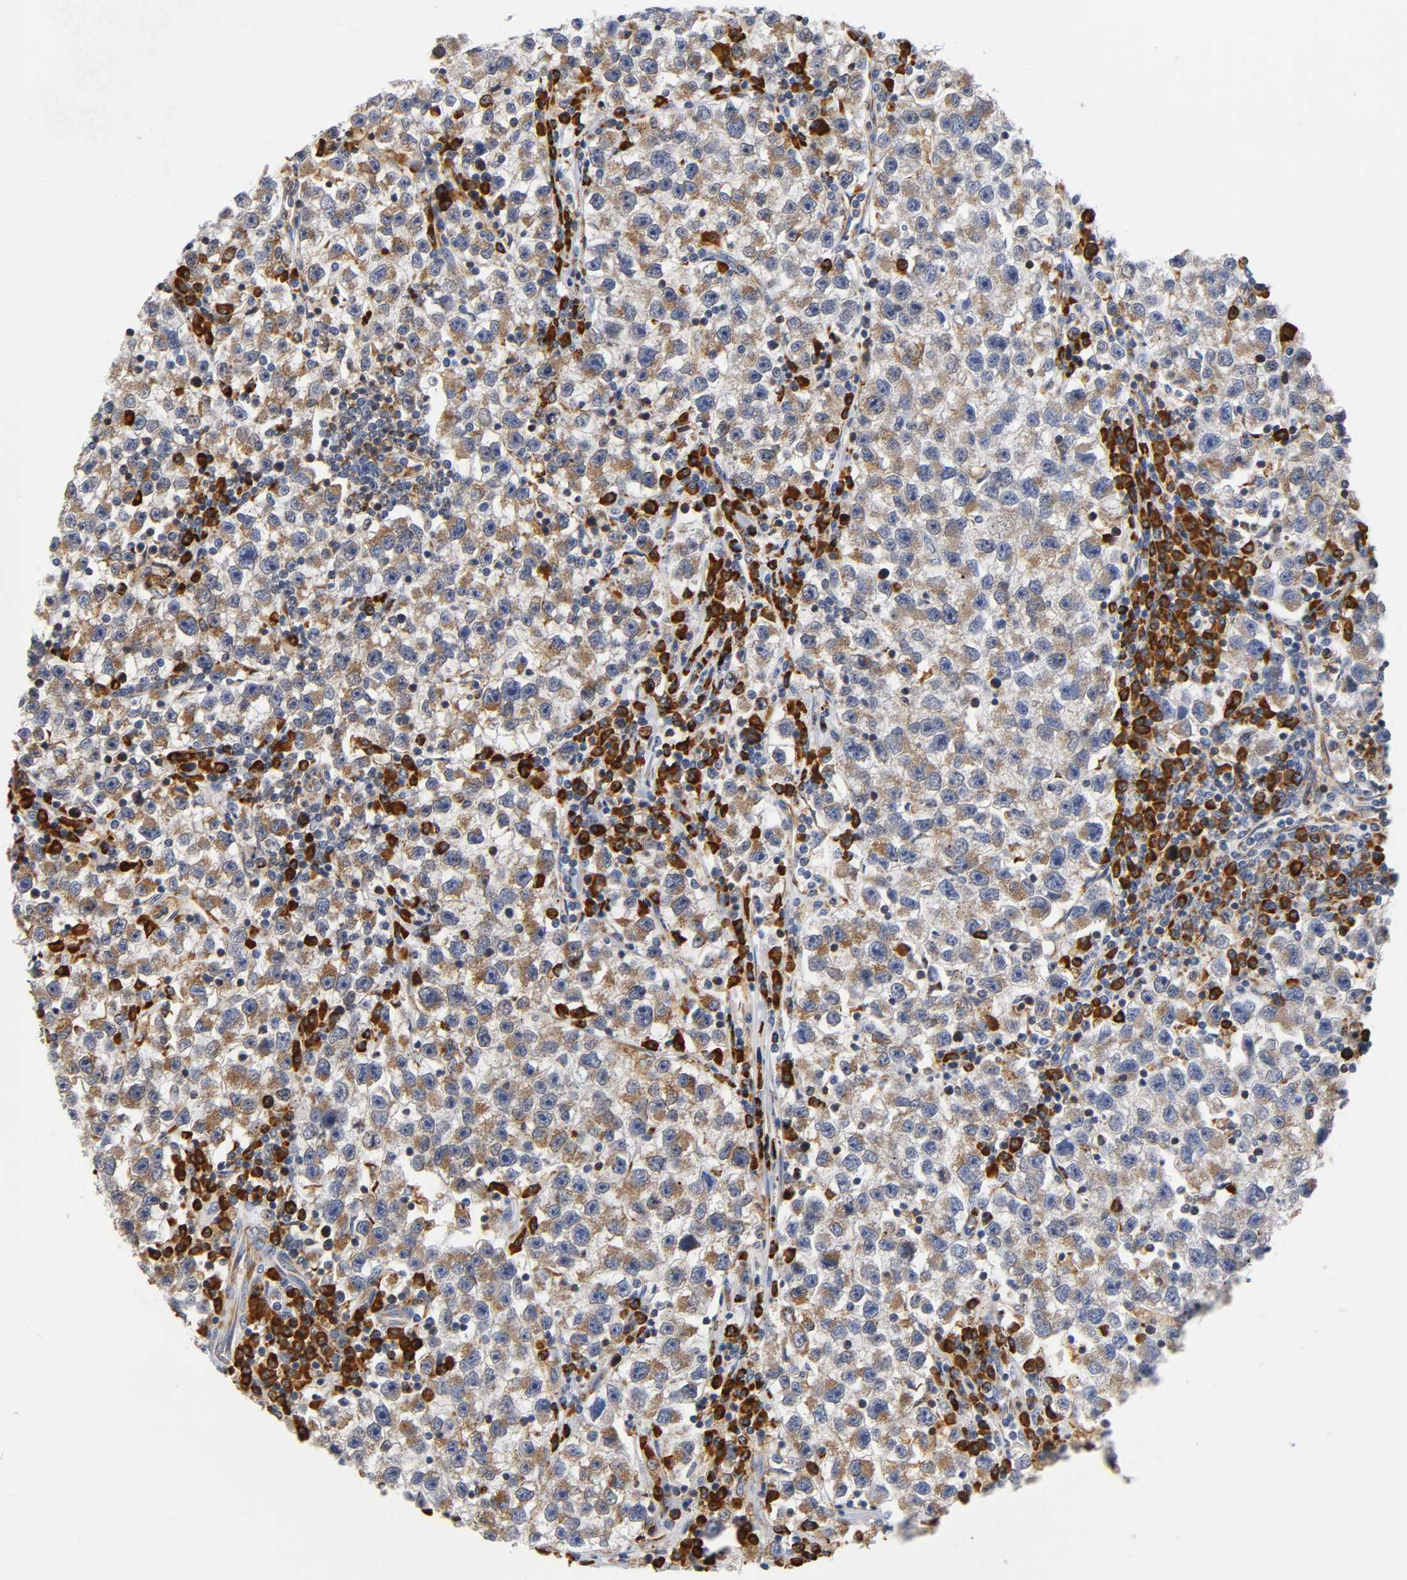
{"staining": {"intensity": "weak", "quantity": ">75%", "location": "cytoplasmic/membranous"}, "tissue": "testis cancer", "cell_type": "Tumor cells", "image_type": "cancer", "snomed": [{"axis": "morphology", "description": "Seminoma, NOS"}, {"axis": "topography", "description": "Testis"}], "caption": "Testis cancer (seminoma) stained with a protein marker displays weak staining in tumor cells.", "gene": "UCKL1", "patient": {"sex": "male", "age": 22}}